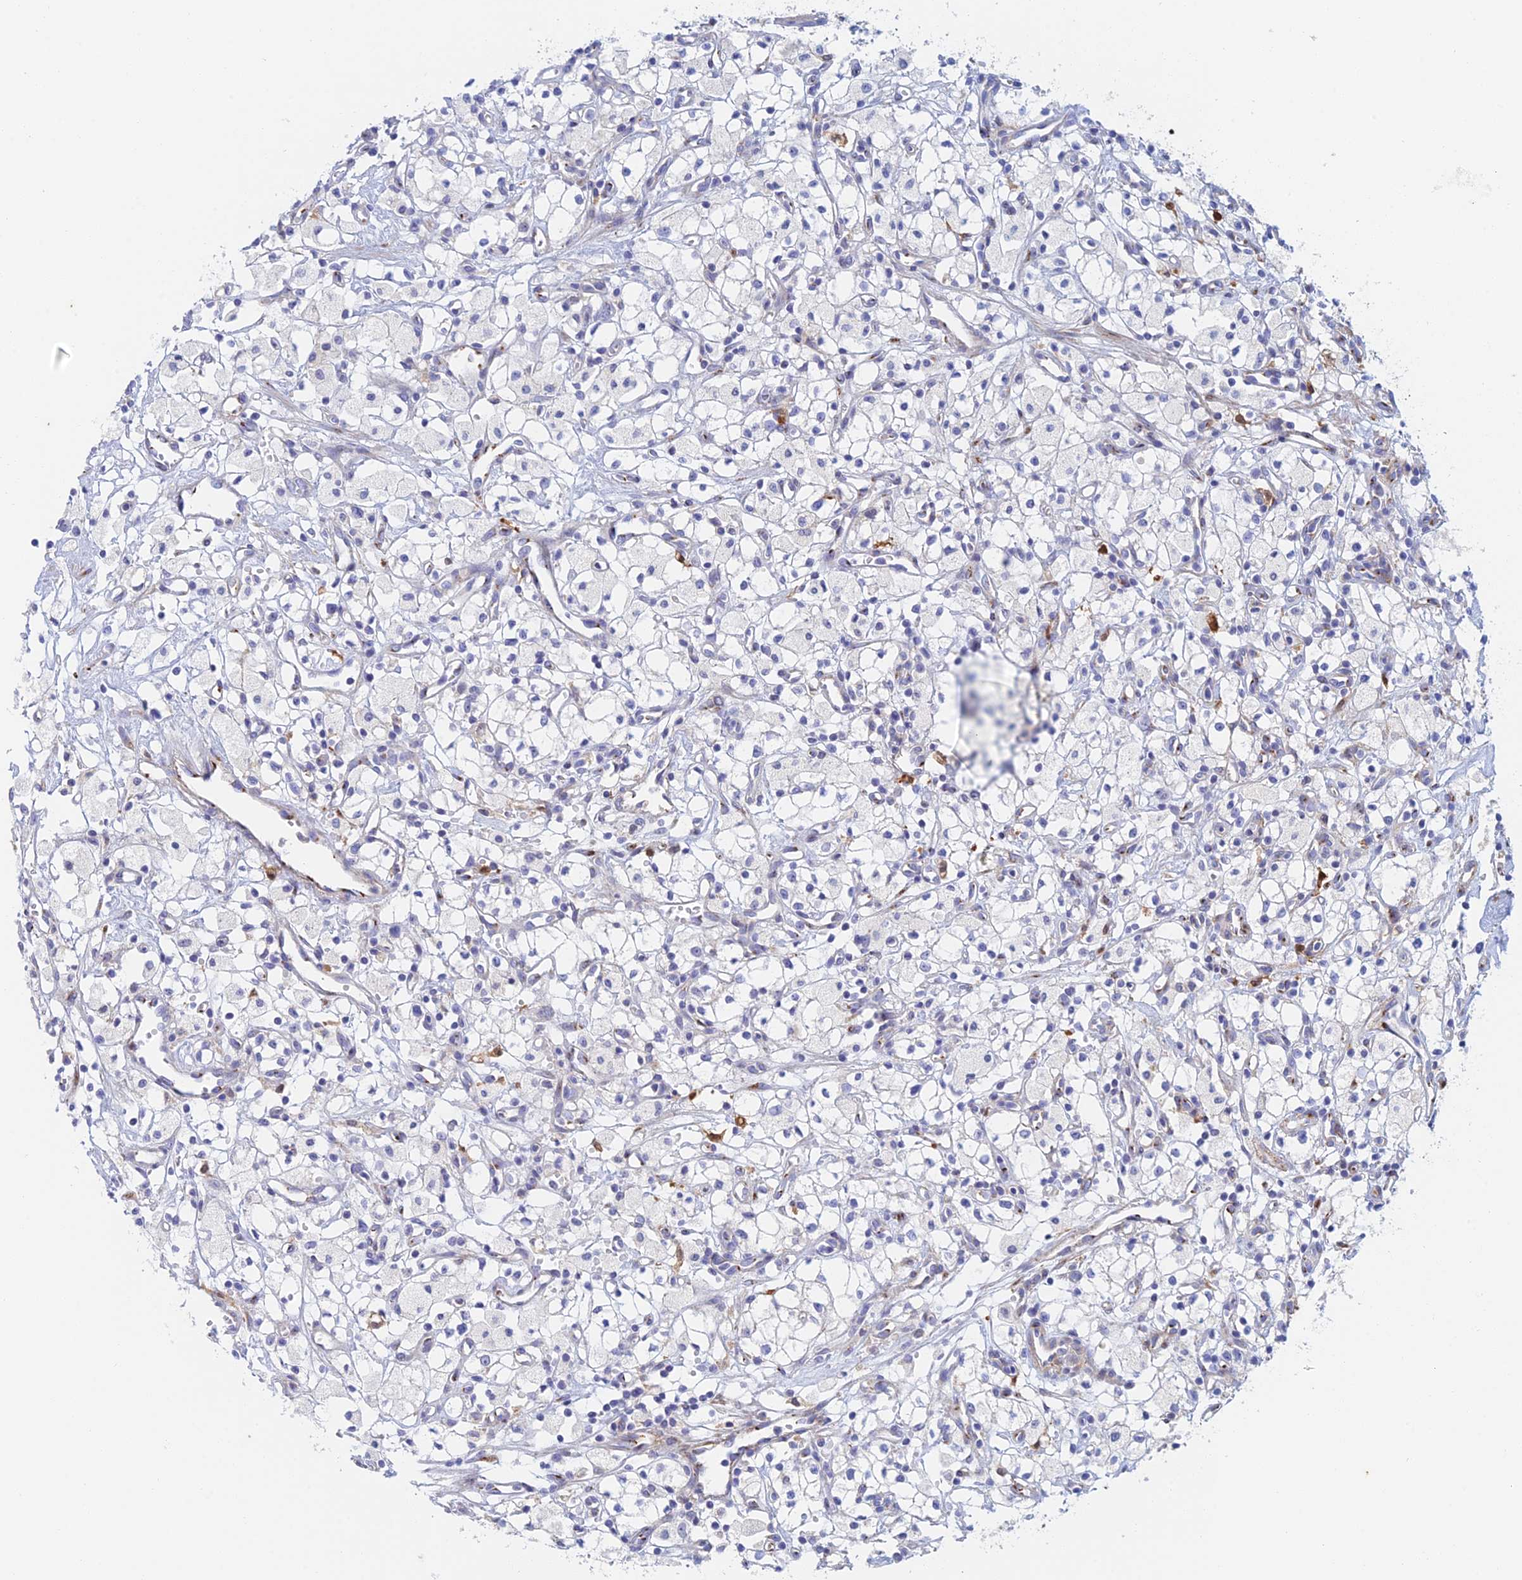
{"staining": {"intensity": "negative", "quantity": "none", "location": "none"}, "tissue": "renal cancer", "cell_type": "Tumor cells", "image_type": "cancer", "snomed": [{"axis": "morphology", "description": "Adenocarcinoma, NOS"}, {"axis": "topography", "description": "Kidney"}], "caption": "Histopathology image shows no significant protein expression in tumor cells of renal cancer.", "gene": "SLC24A3", "patient": {"sex": "male", "age": 59}}